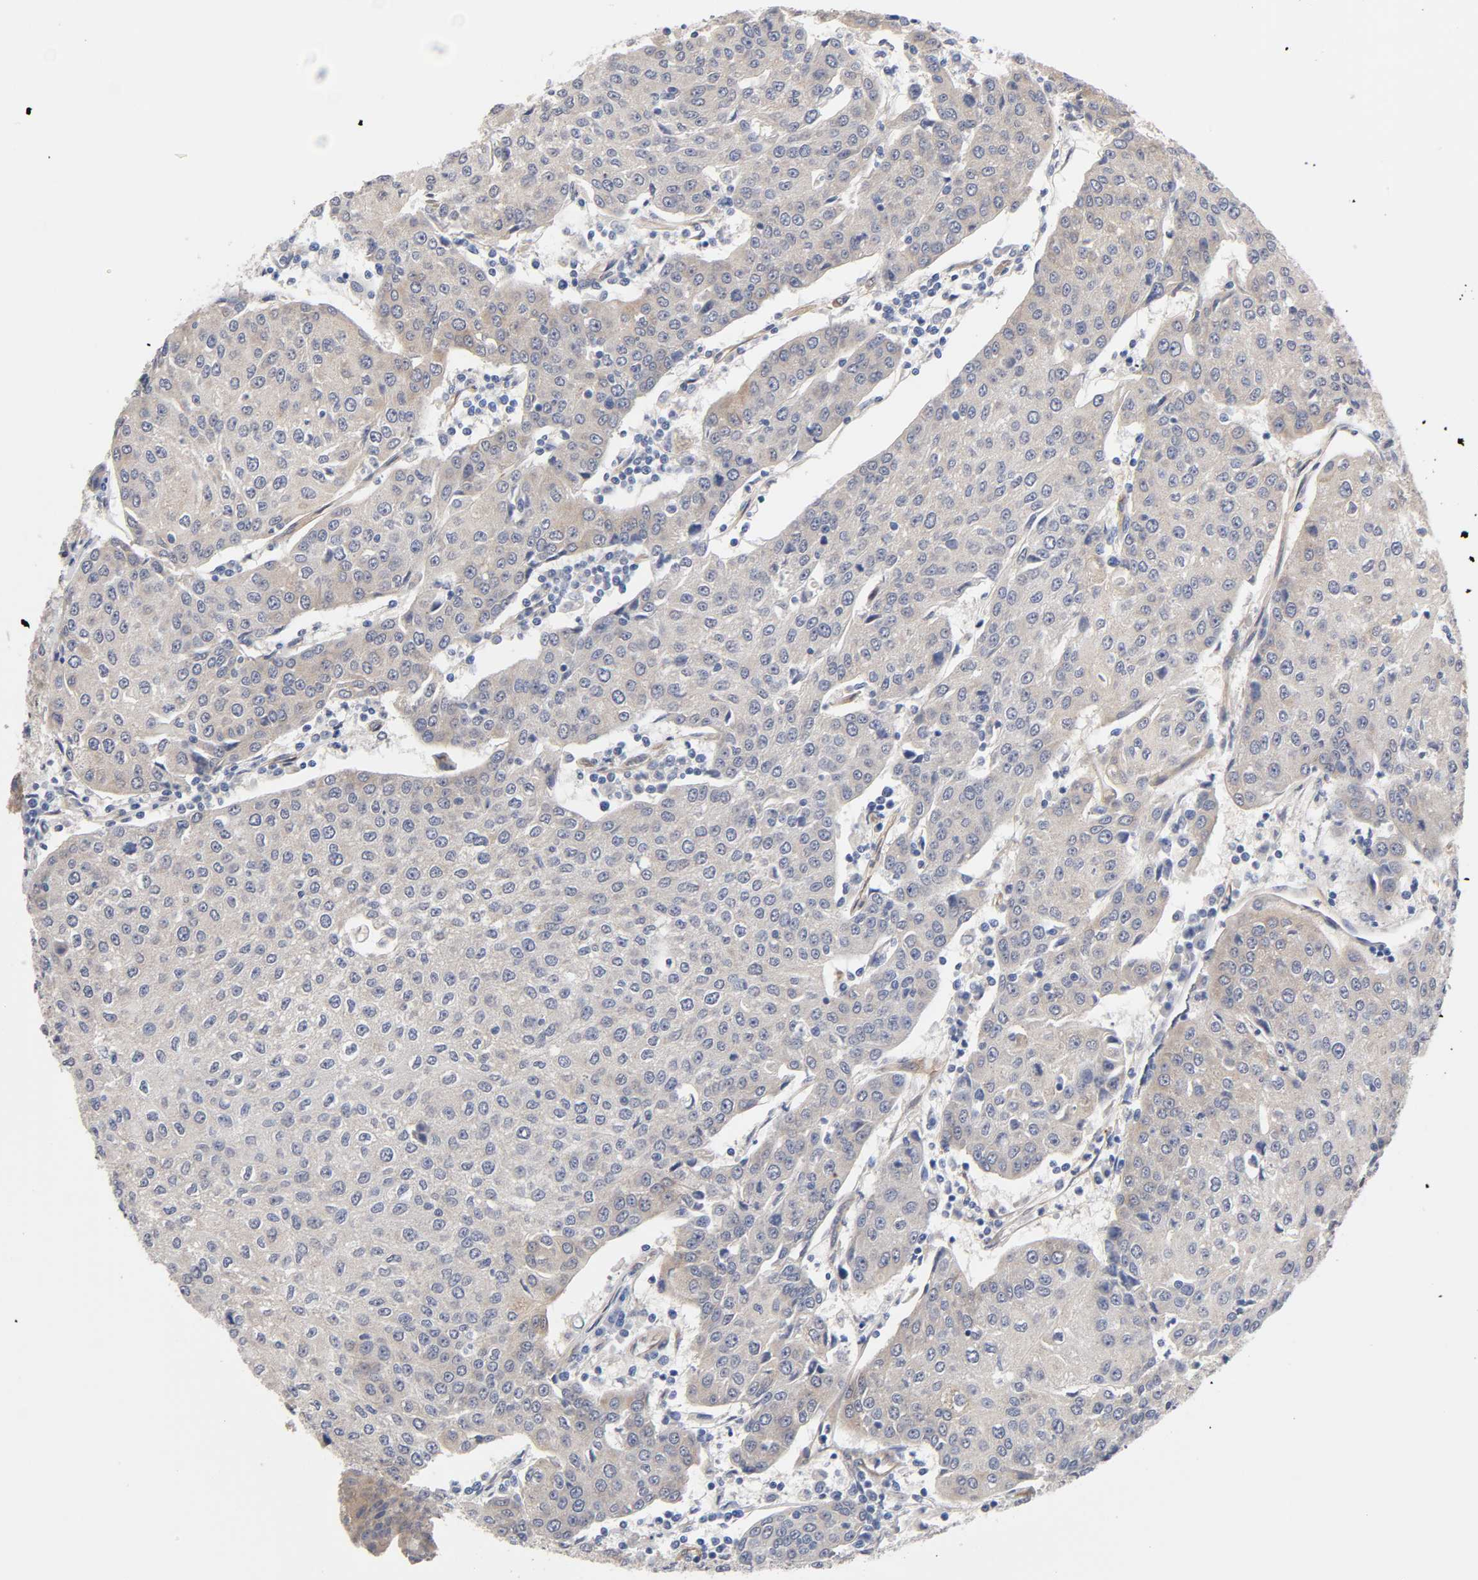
{"staining": {"intensity": "negative", "quantity": "none", "location": "none"}, "tissue": "urothelial cancer", "cell_type": "Tumor cells", "image_type": "cancer", "snomed": [{"axis": "morphology", "description": "Urothelial carcinoma, High grade"}, {"axis": "topography", "description": "Urinary bladder"}], "caption": "Urothelial carcinoma (high-grade) was stained to show a protein in brown. There is no significant staining in tumor cells. The staining is performed using DAB (3,3'-diaminobenzidine) brown chromogen with nuclei counter-stained in using hematoxylin.", "gene": "RAB13", "patient": {"sex": "female", "age": 85}}